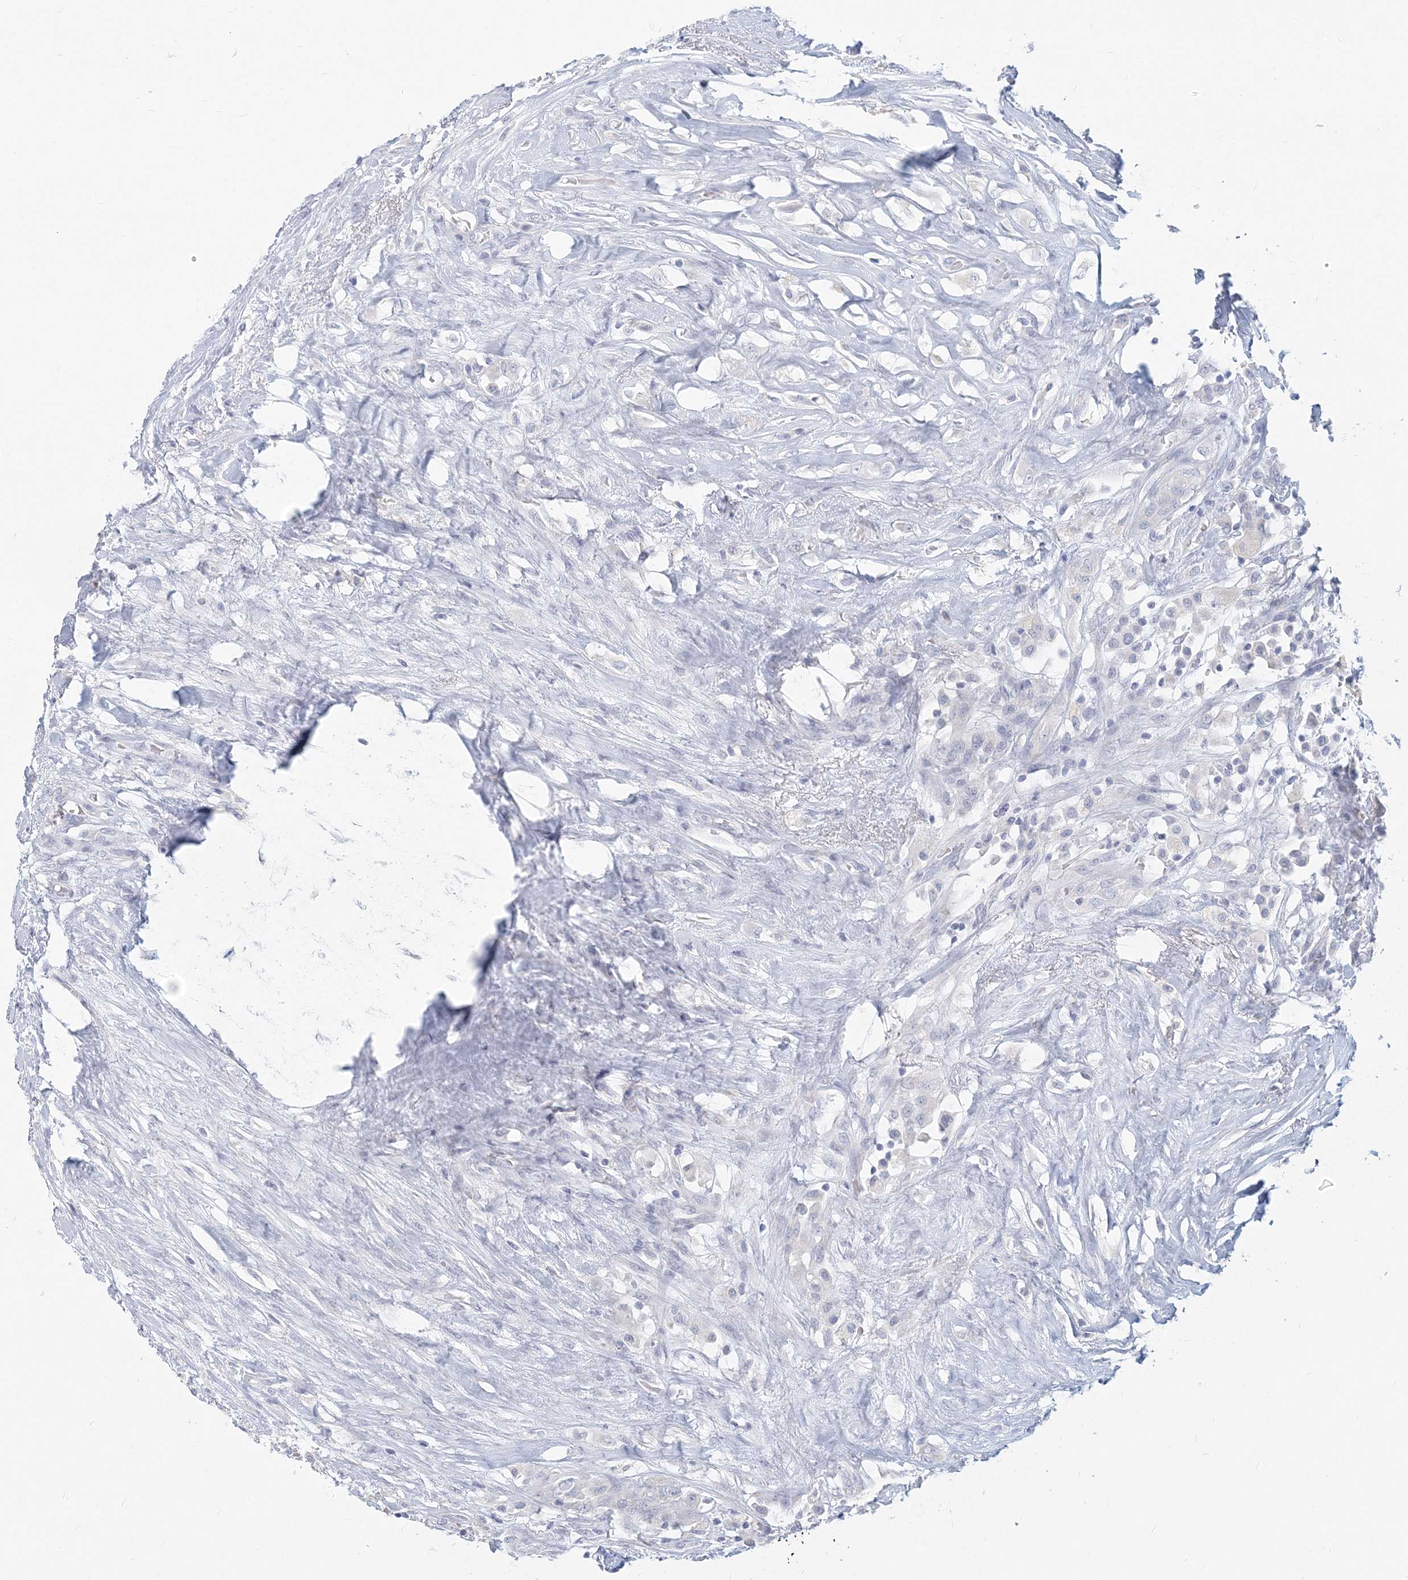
{"staining": {"intensity": "negative", "quantity": "none", "location": "none"}, "tissue": "thyroid cancer", "cell_type": "Tumor cells", "image_type": "cancer", "snomed": [{"axis": "morphology", "description": "Papillary adenocarcinoma, NOS"}, {"axis": "topography", "description": "Thyroid gland"}], "caption": "Micrograph shows no protein positivity in tumor cells of thyroid cancer (papillary adenocarcinoma) tissue.", "gene": "CSN1S1", "patient": {"sex": "female", "age": 59}}